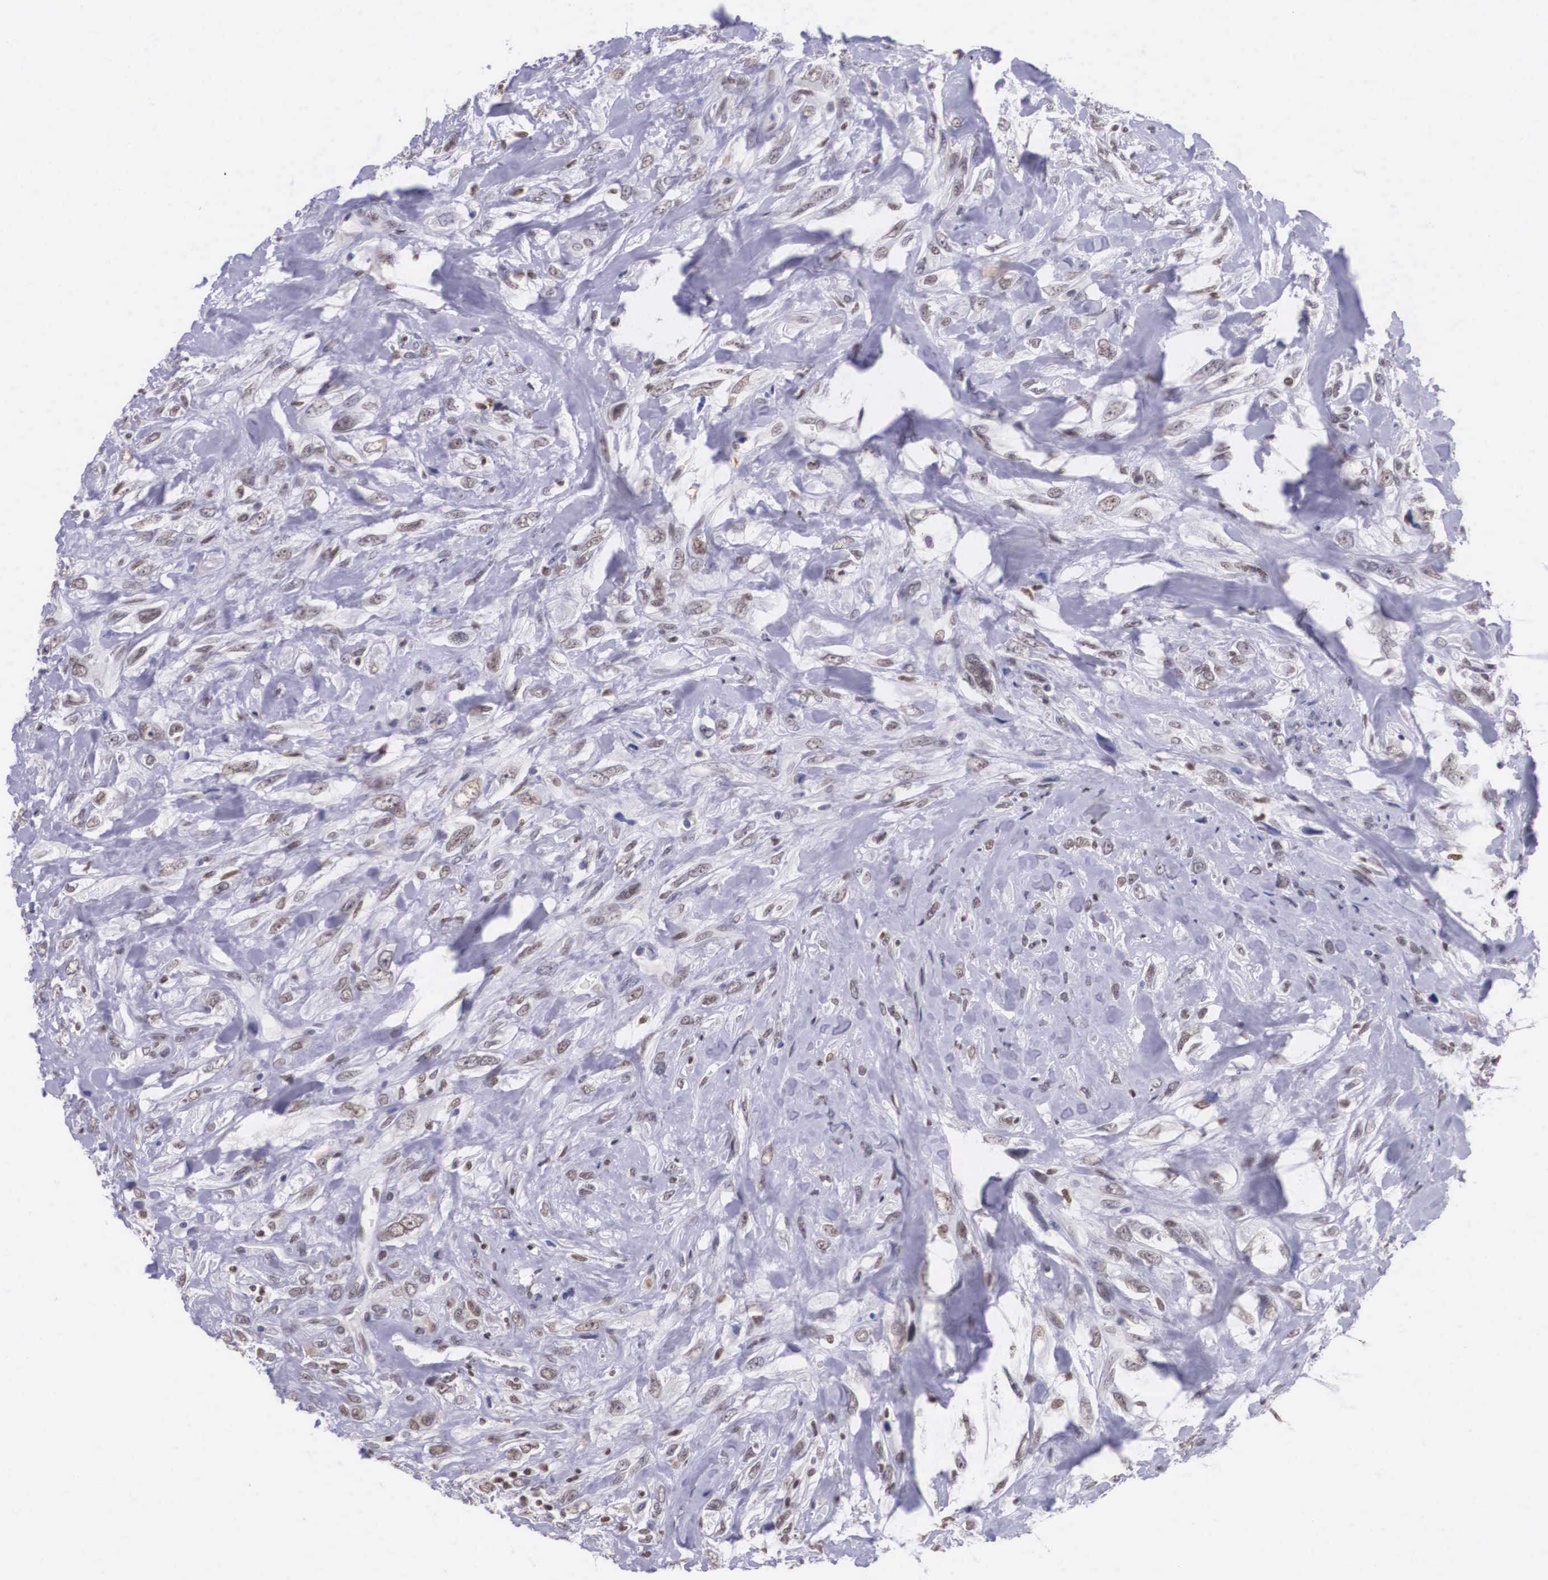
{"staining": {"intensity": "strong", "quantity": ">75%", "location": "nuclear"}, "tissue": "breast cancer", "cell_type": "Tumor cells", "image_type": "cancer", "snomed": [{"axis": "morphology", "description": "Neoplasm, malignant, NOS"}, {"axis": "topography", "description": "Breast"}], "caption": "The immunohistochemical stain shows strong nuclear expression in tumor cells of breast cancer tissue.", "gene": "ETV6", "patient": {"sex": "female", "age": 50}}